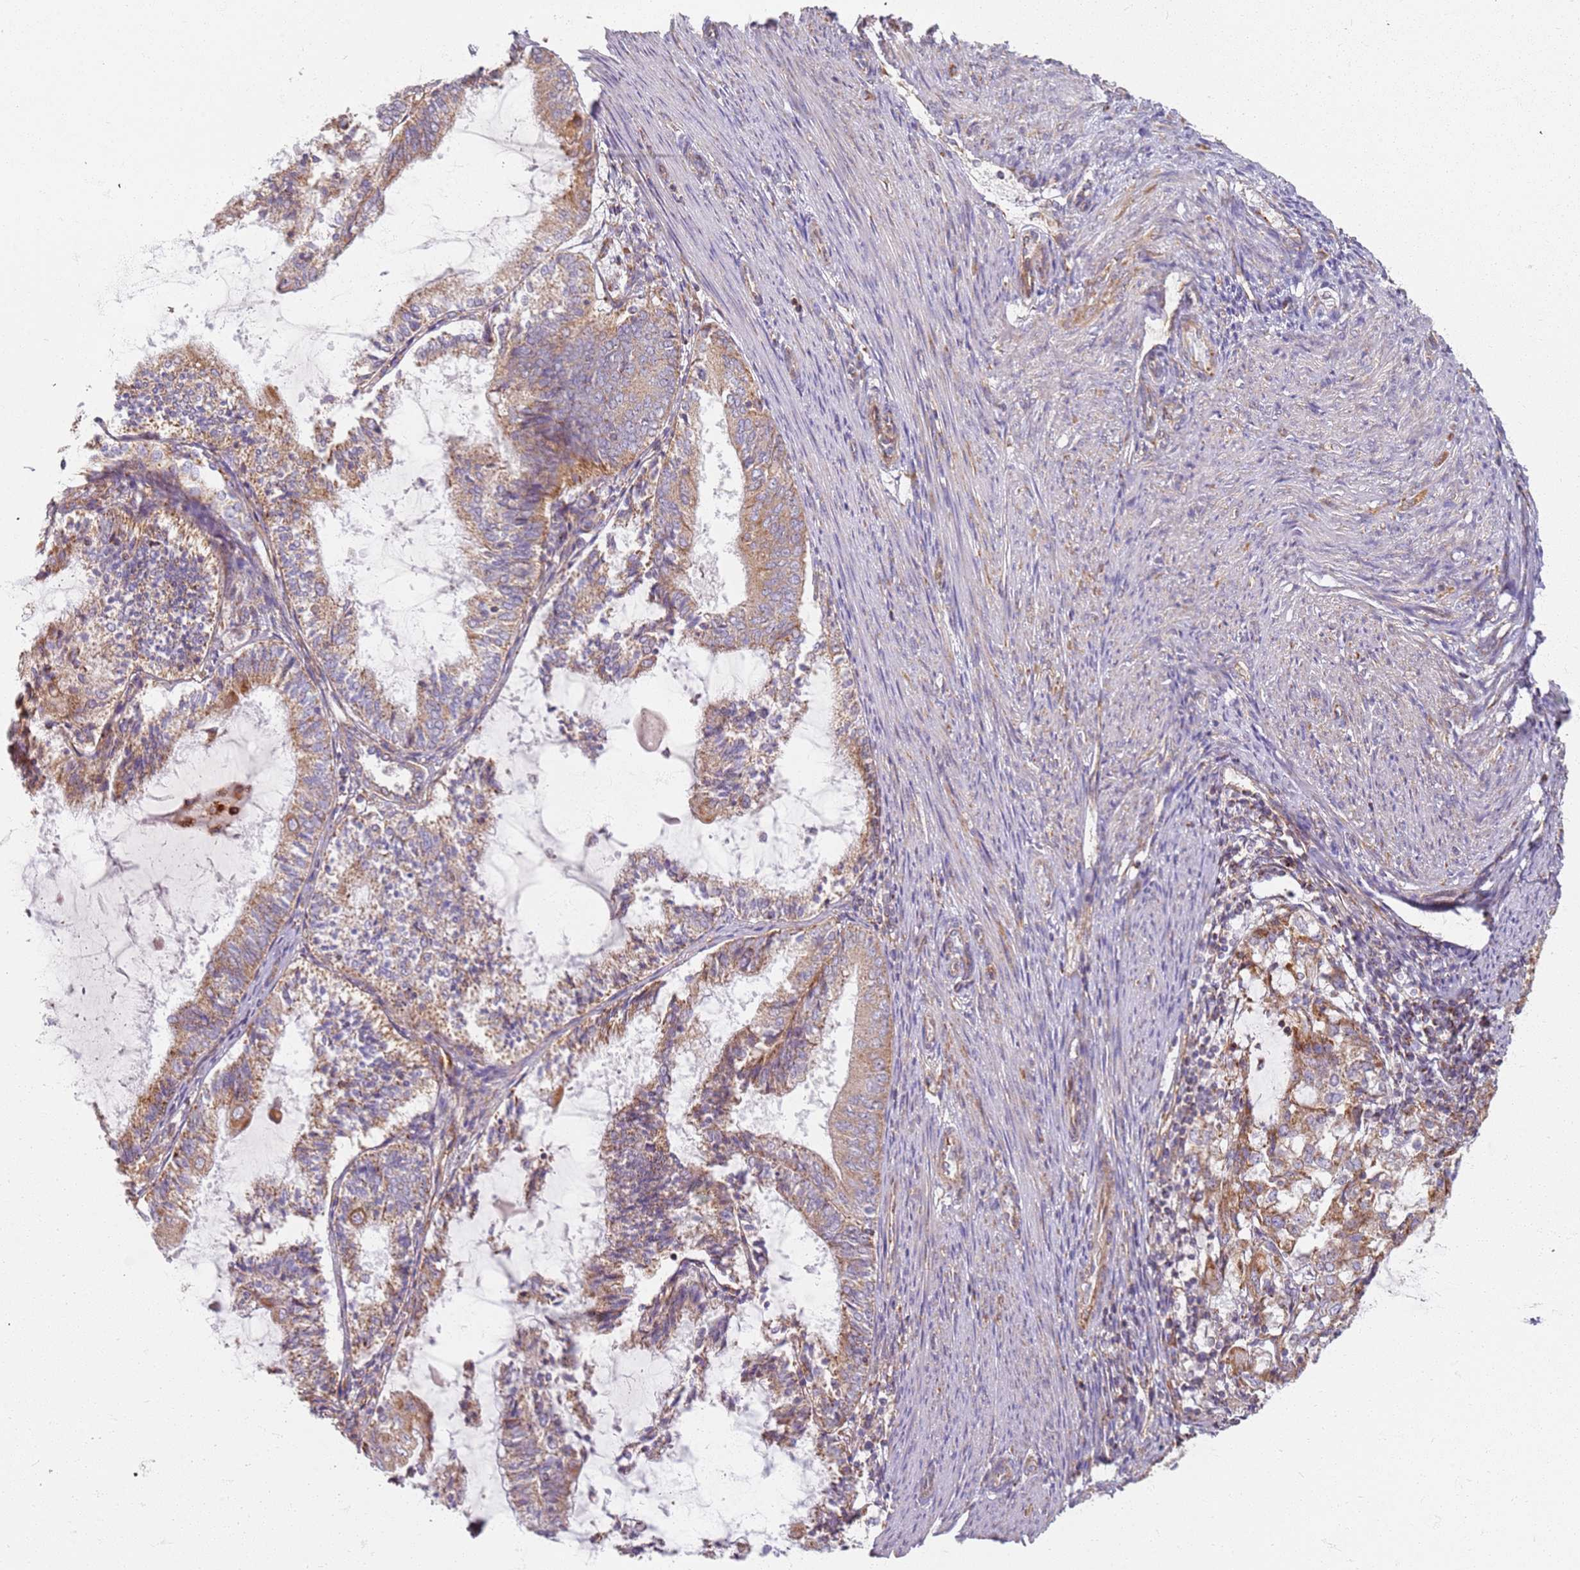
{"staining": {"intensity": "moderate", "quantity": ">75%", "location": "cytoplasmic/membranous"}, "tissue": "endometrial cancer", "cell_type": "Tumor cells", "image_type": "cancer", "snomed": [{"axis": "morphology", "description": "Adenocarcinoma, NOS"}, {"axis": "topography", "description": "Endometrium"}], "caption": "DAB (3,3'-diaminobenzidine) immunohistochemical staining of endometrial cancer (adenocarcinoma) displays moderate cytoplasmic/membranous protein positivity in approximately >75% of tumor cells.", "gene": "PROKR2", "patient": {"sex": "female", "age": 81}}